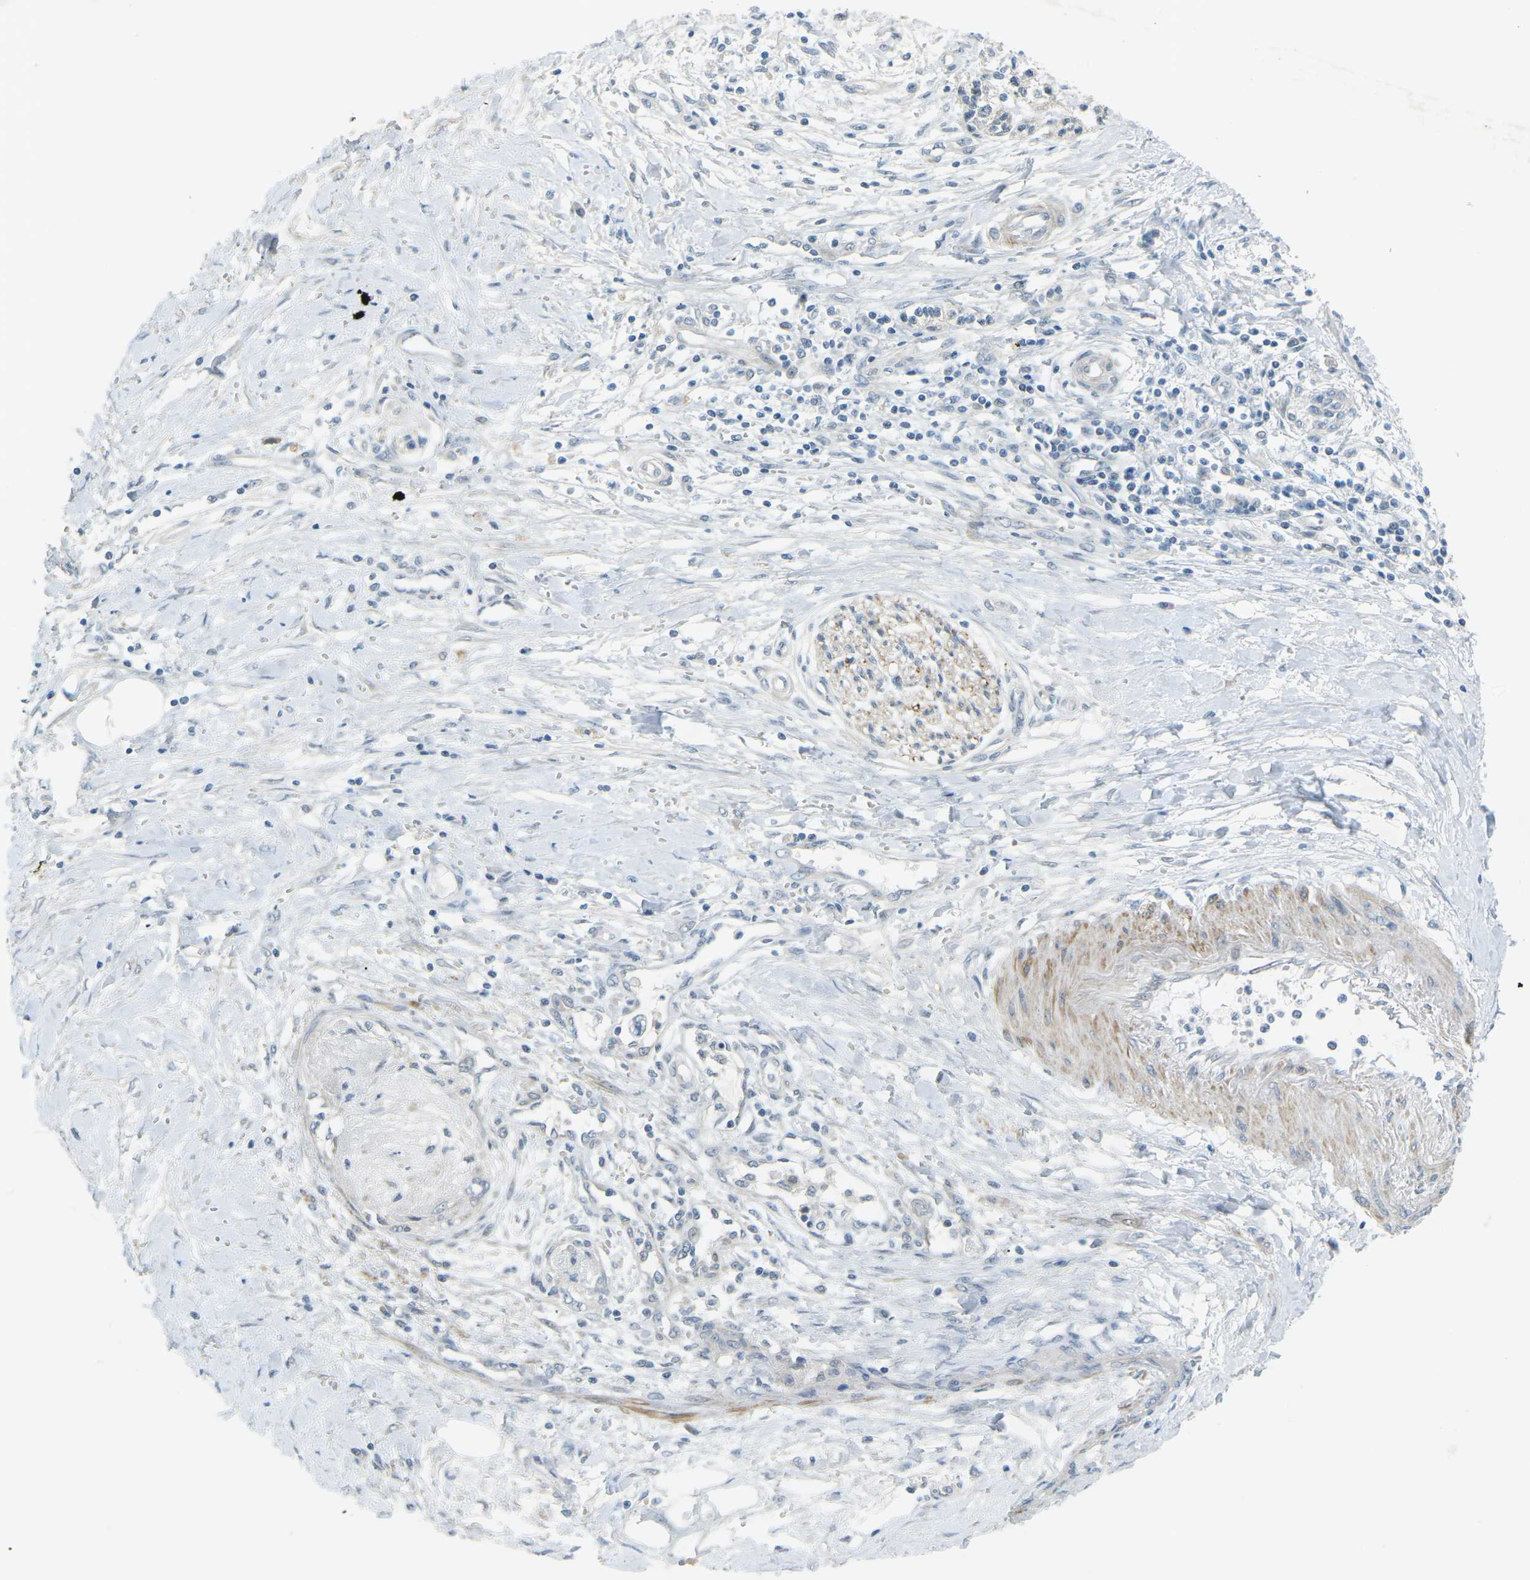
{"staining": {"intensity": "negative", "quantity": "none", "location": "none"}, "tissue": "pancreatic cancer", "cell_type": "Tumor cells", "image_type": "cancer", "snomed": [{"axis": "morphology", "description": "Adenocarcinoma, NOS"}, {"axis": "topography", "description": "Pancreas"}], "caption": "This is an IHC histopathology image of pancreatic cancer (adenocarcinoma). There is no expression in tumor cells.", "gene": "RTN3", "patient": {"sex": "male", "age": 56}}